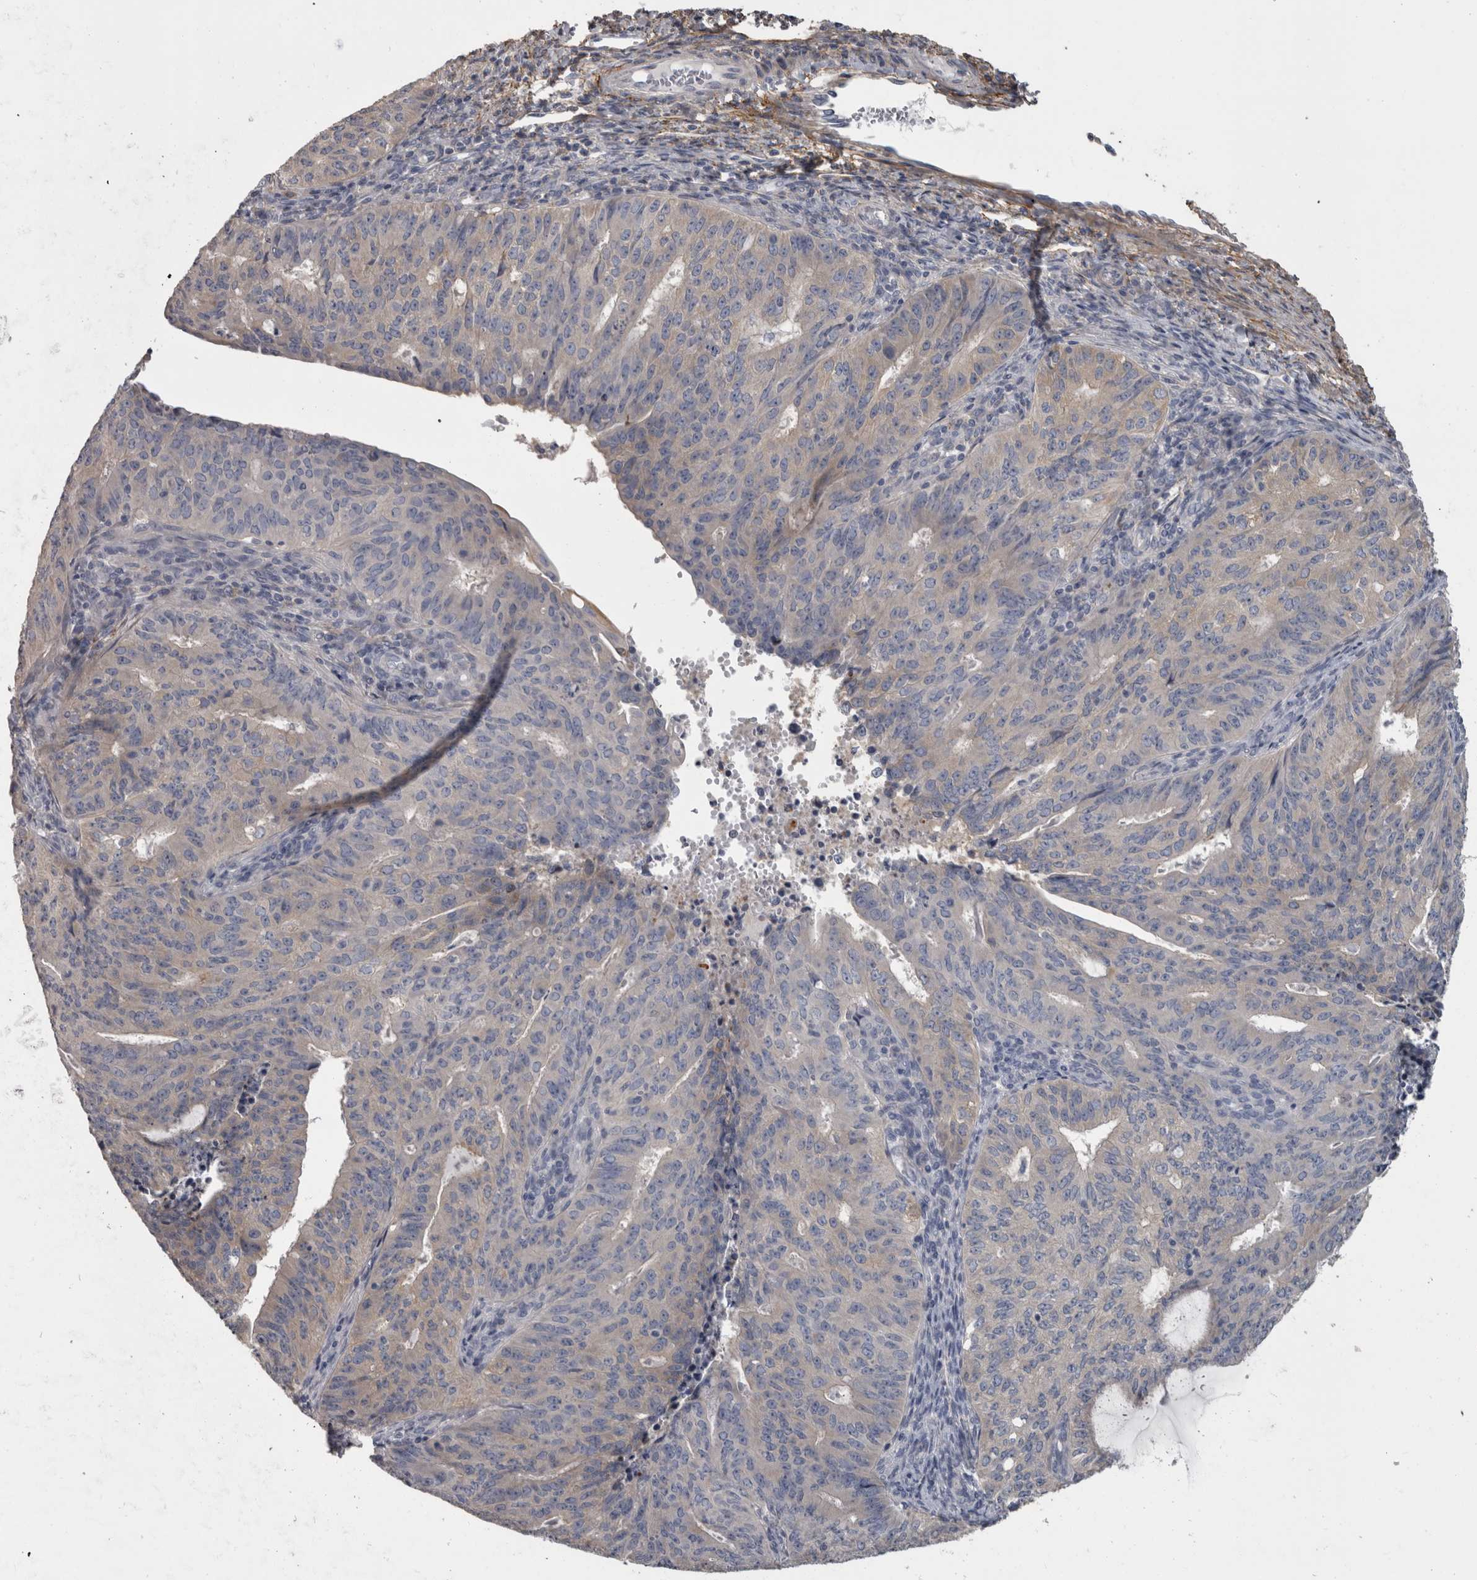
{"staining": {"intensity": "weak", "quantity": "<25%", "location": "cytoplasmic/membranous"}, "tissue": "endometrial cancer", "cell_type": "Tumor cells", "image_type": "cancer", "snomed": [{"axis": "morphology", "description": "Adenocarcinoma, NOS"}, {"axis": "topography", "description": "Endometrium"}], "caption": "Immunohistochemistry histopathology image of adenocarcinoma (endometrial) stained for a protein (brown), which shows no positivity in tumor cells. (IHC, brightfield microscopy, high magnification).", "gene": "EFEMP2", "patient": {"sex": "female", "age": 32}}